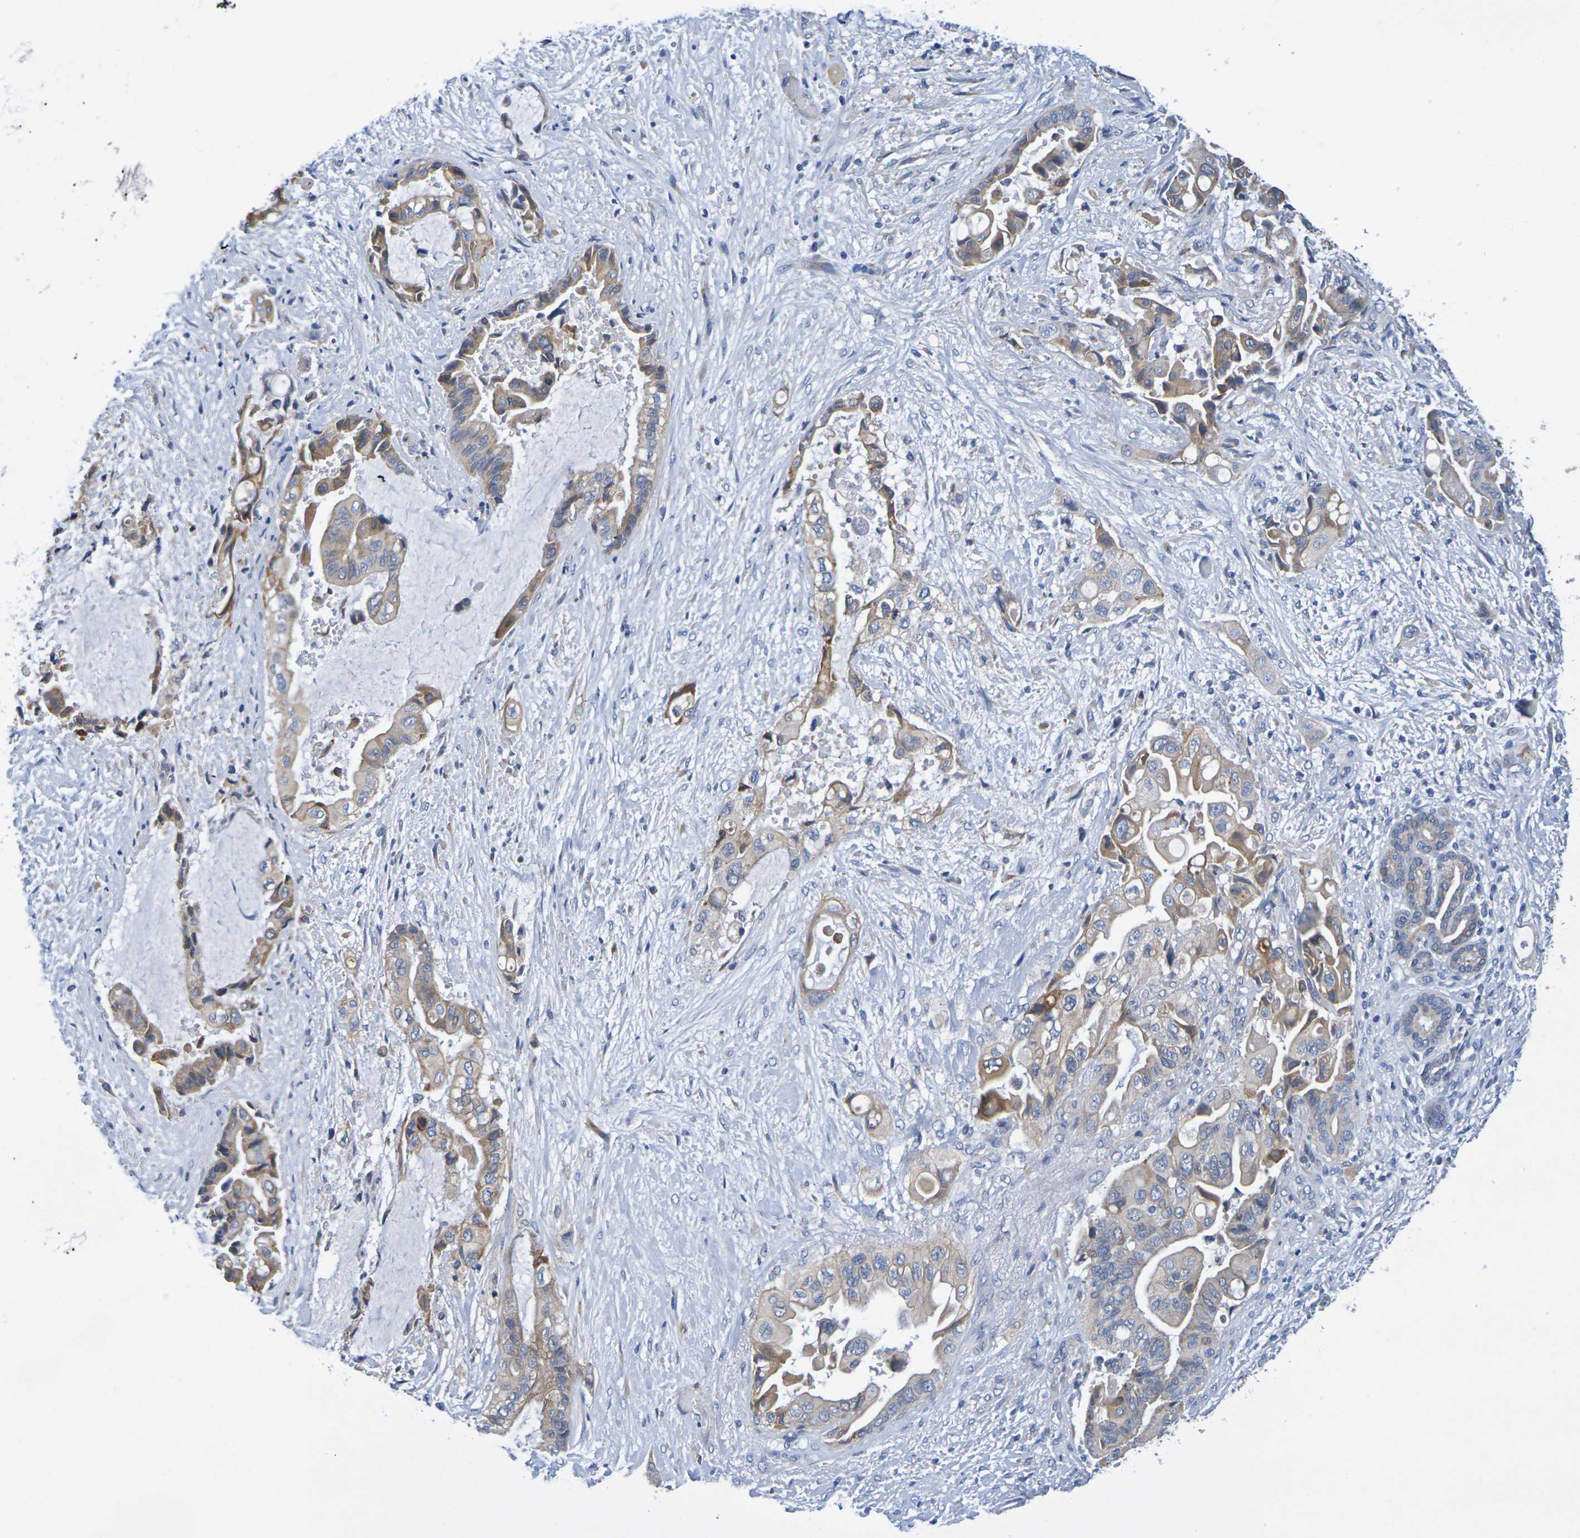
{"staining": {"intensity": "moderate", "quantity": "25%-75%", "location": "cytoplasmic/membranous"}, "tissue": "liver cancer", "cell_type": "Tumor cells", "image_type": "cancer", "snomed": [{"axis": "morphology", "description": "Cholangiocarcinoma"}, {"axis": "topography", "description": "Liver"}], "caption": "Moderate cytoplasmic/membranous protein expression is present in about 25%-75% of tumor cells in liver cancer. Immunohistochemistry (ihc) stains the protein in brown and the nuclei are stained blue.", "gene": "SDC4", "patient": {"sex": "female", "age": 61}}